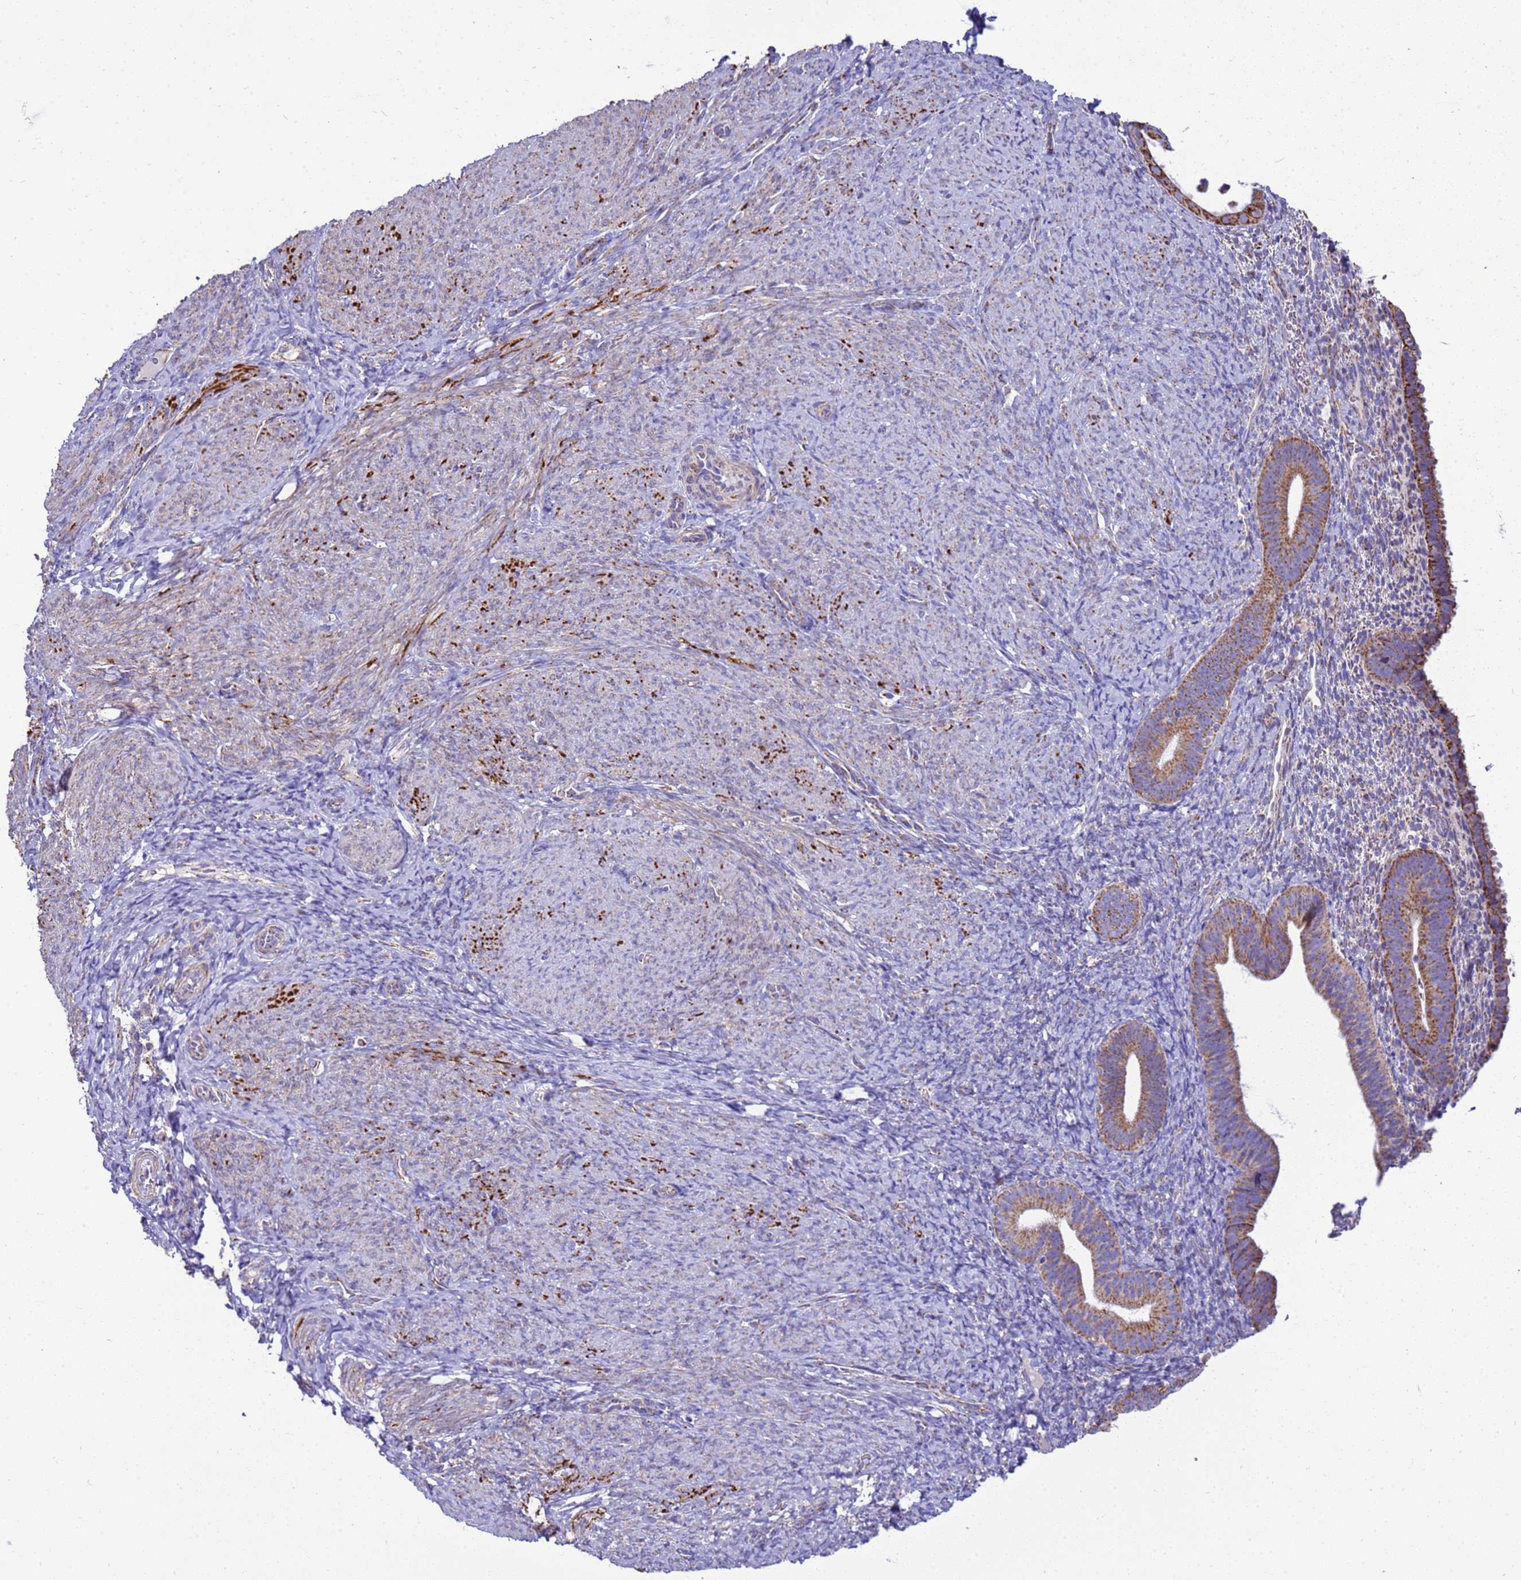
{"staining": {"intensity": "negative", "quantity": "none", "location": "none"}, "tissue": "endometrium", "cell_type": "Cells in endometrial stroma", "image_type": "normal", "snomed": [{"axis": "morphology", "description": "Normal tissue, NOS"}, {"axis": "topography", "description": "Endometrium"}], "caption": "The photomicrograph demonstrates no significant expression in cells in endometrial stroma of endometrium. (Stains: DAB IHC with hematoxylin counter stain, Microscopy: brightfield microscopy at high magnification).", "gene": "RNF165", "patient": {"sex": "female", "age": 65}}